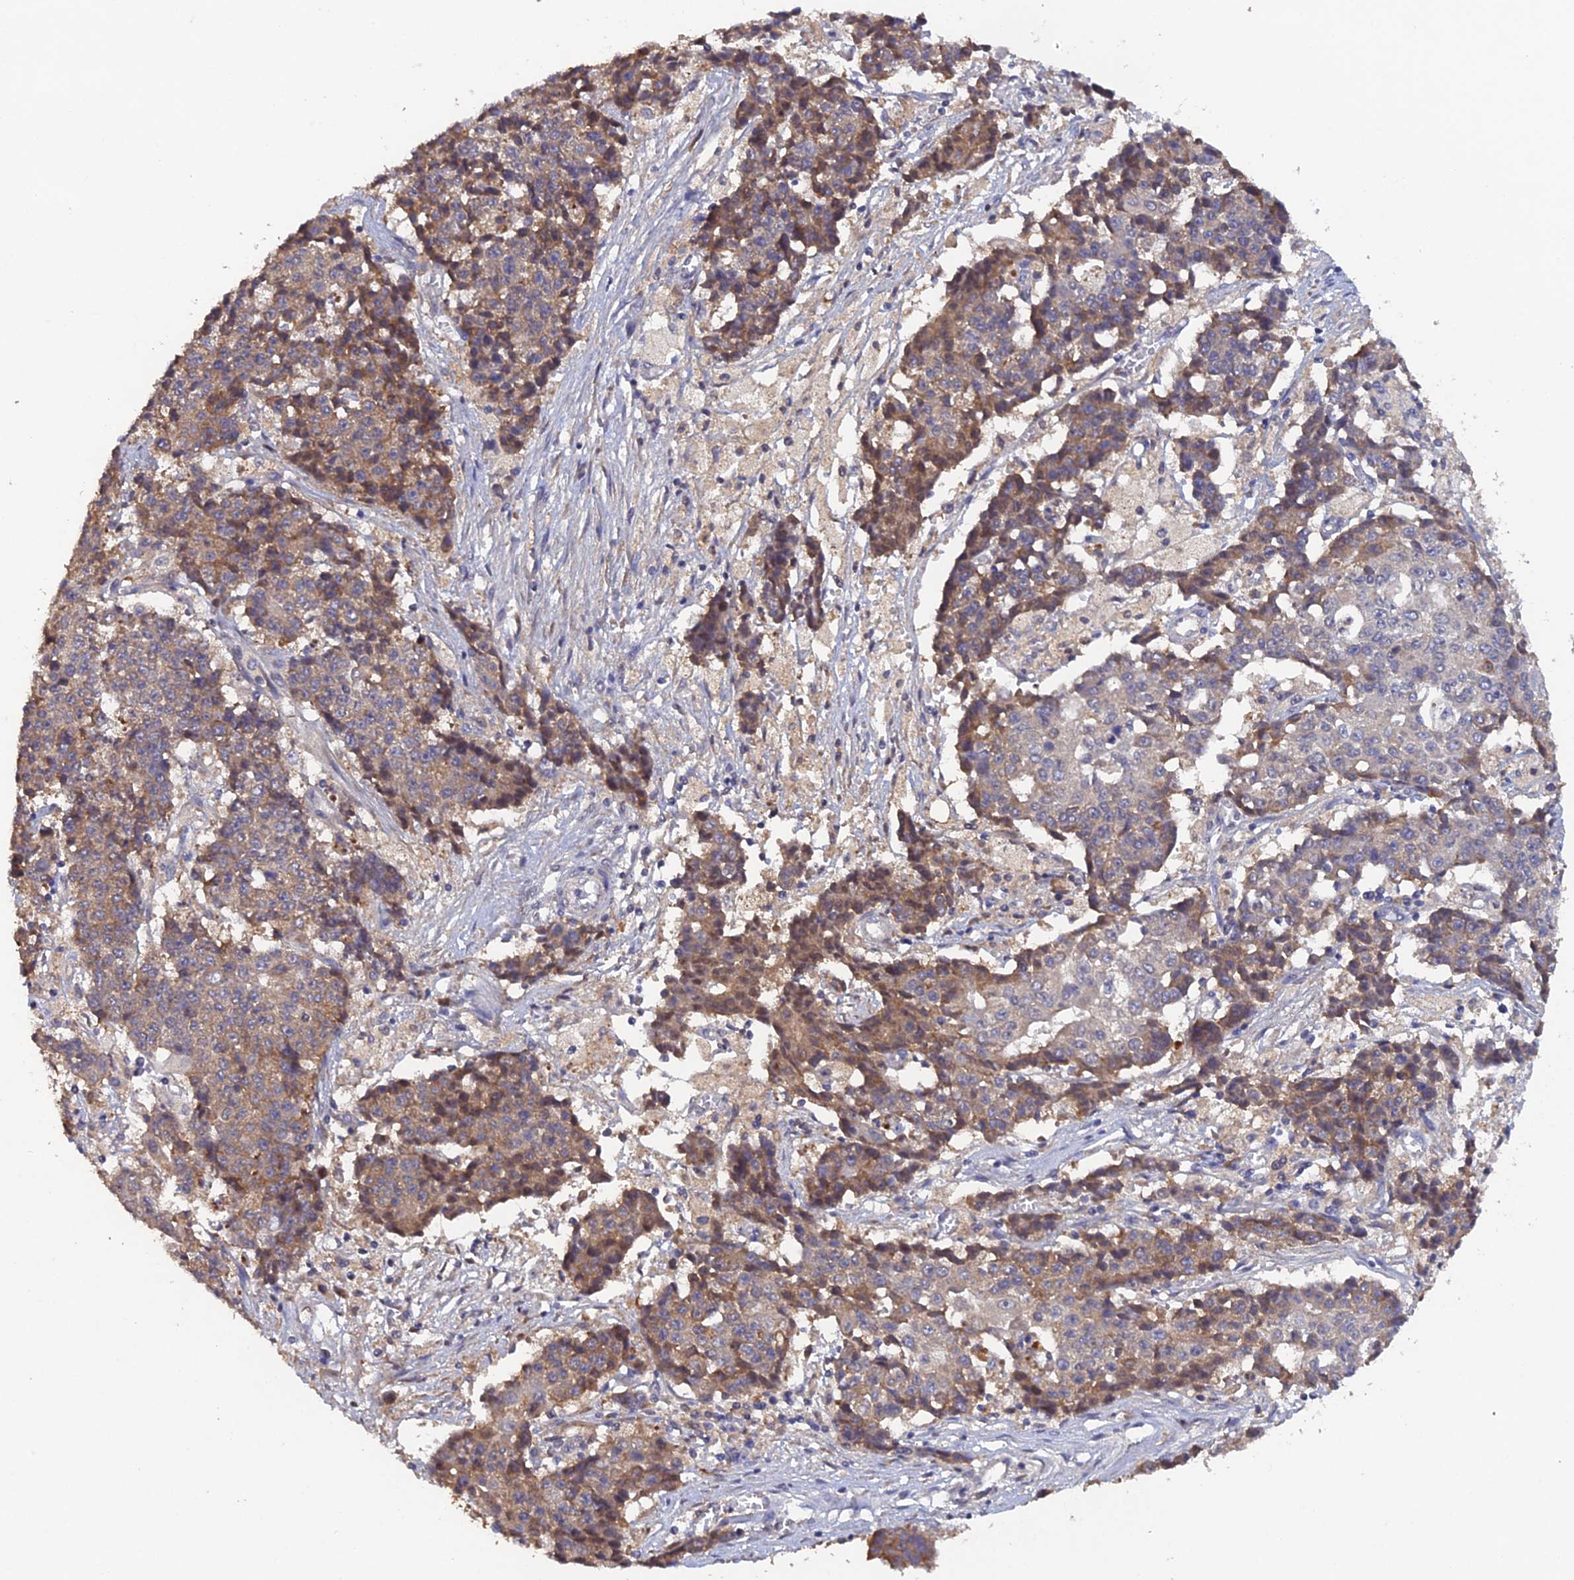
{"staining": {"intensity": "moderate", "quantity": "<25%", "location": "cytoplasmic/membranous"}, "tissue": "ovarian cancer", "cell_type": "Tumor cells", "image_type": "cancer", "snomed": [{"axis": "morphology", "description": "Carcinoma, endometroid"}, {"axis": "topography", "description": "Appendix"}, {"axis": "topography", "description": "Ovary"}], "caption": "A high-resolution histopathology image shows immunohistochemistry staining of ovarian cancer (endometroid carcinoma), which displays moderate cytoplasmic/membranous positivity in approximately <25% of tumor cells.", "gene": "SLC39A13", "patient": {"sex": "female", "age": 42}}